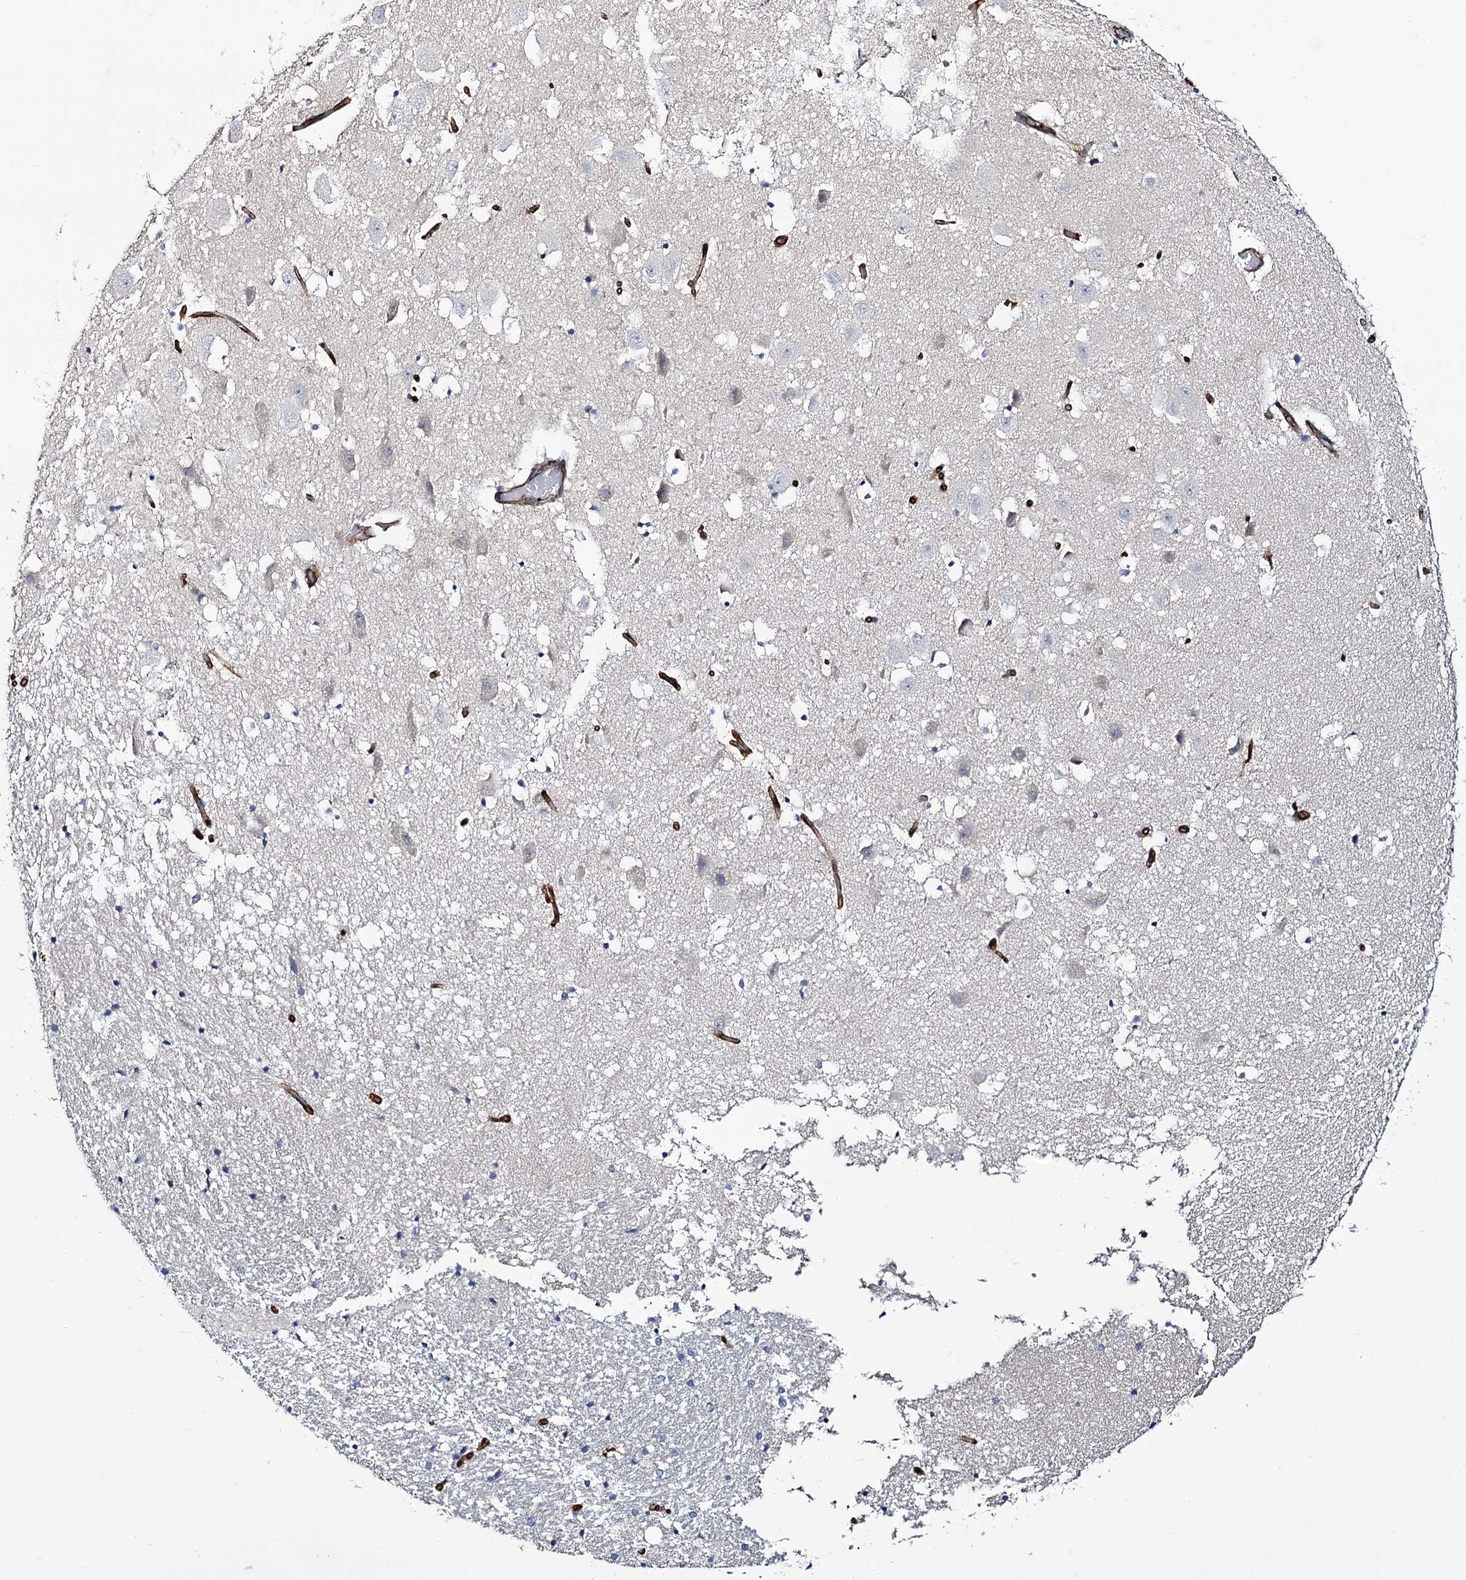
{"staining": {"intensity": "negative", "quantity": "none", "location": "none"}, "tissue": "hippocampus", "cell_type": "Glial cells", "image_type": "normal", "snomed": [{"axis": "morphology", "description": "Normal tissue, NOS"}, {"axis": "topography", "description": "Hippocampus"}], "caption": "This image is of normal hippocampus stained with immunohistochemistry (IHC) to label a protein in brown with the nuclei are counter-stained blue. There is no staining in glial cells.", "gene": "CACNA1C", "patient": {"sex": "female", "age": 52}}